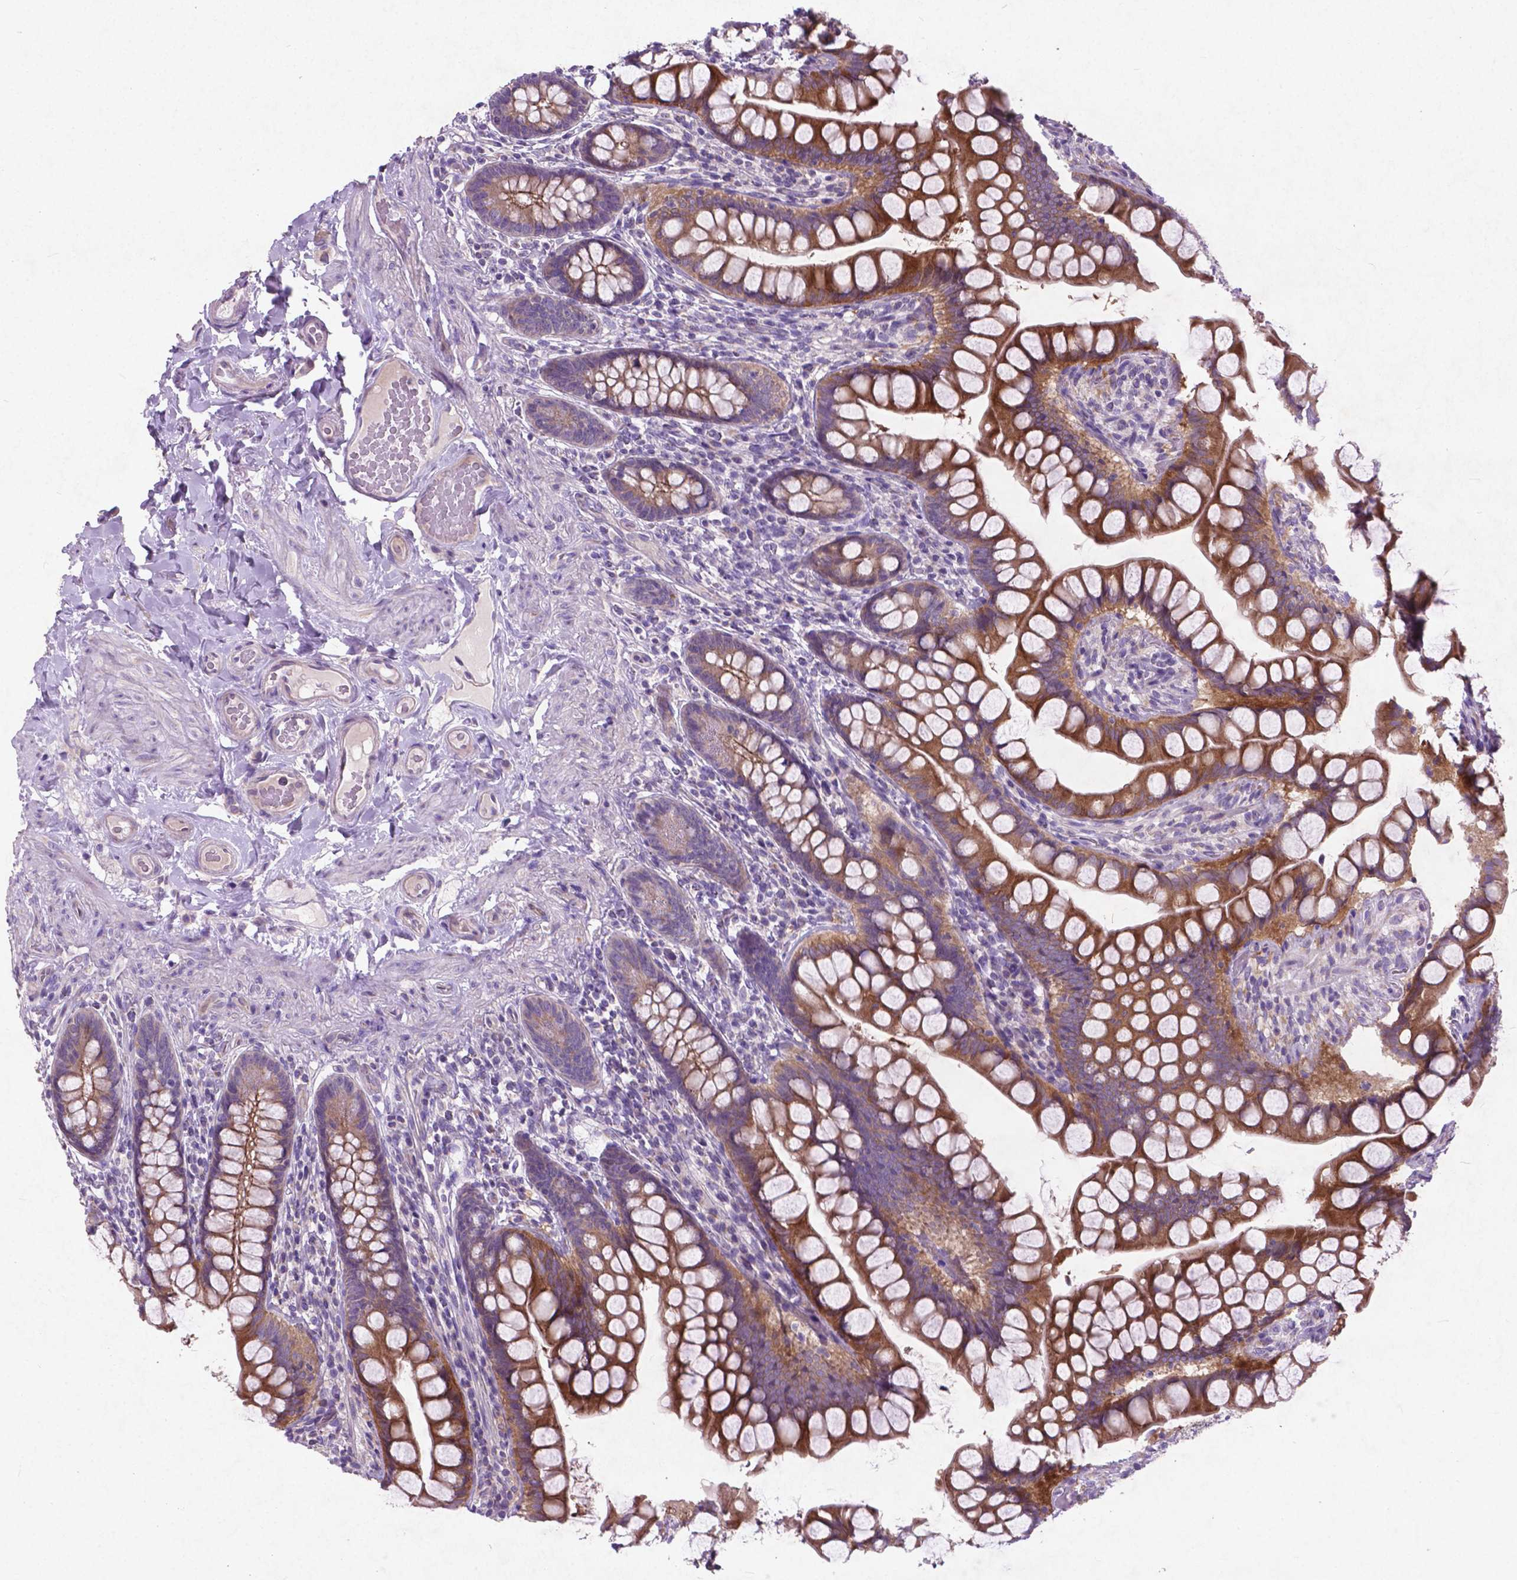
{"staining": {"intensity": "moderate", "quantity": ">75%", "location": "cytoplasmic/membranous"}, "tissue": "small intestine", "cell_type": "Glandular cells", "image_type": "normal", "snomed": [{"axis": "morphology", "description": "Normal tissue, NOS"}, {"axis": "topography", "description": "Small intestine"}], "caption": "Small intestine was stained to show a protein in brown. There is medium levels of moderate cytoplasmic/membranous expression in about >75% of glandular cells.", "gene": "ATG4D", "patient": {"sex": "male", "age": 70}}